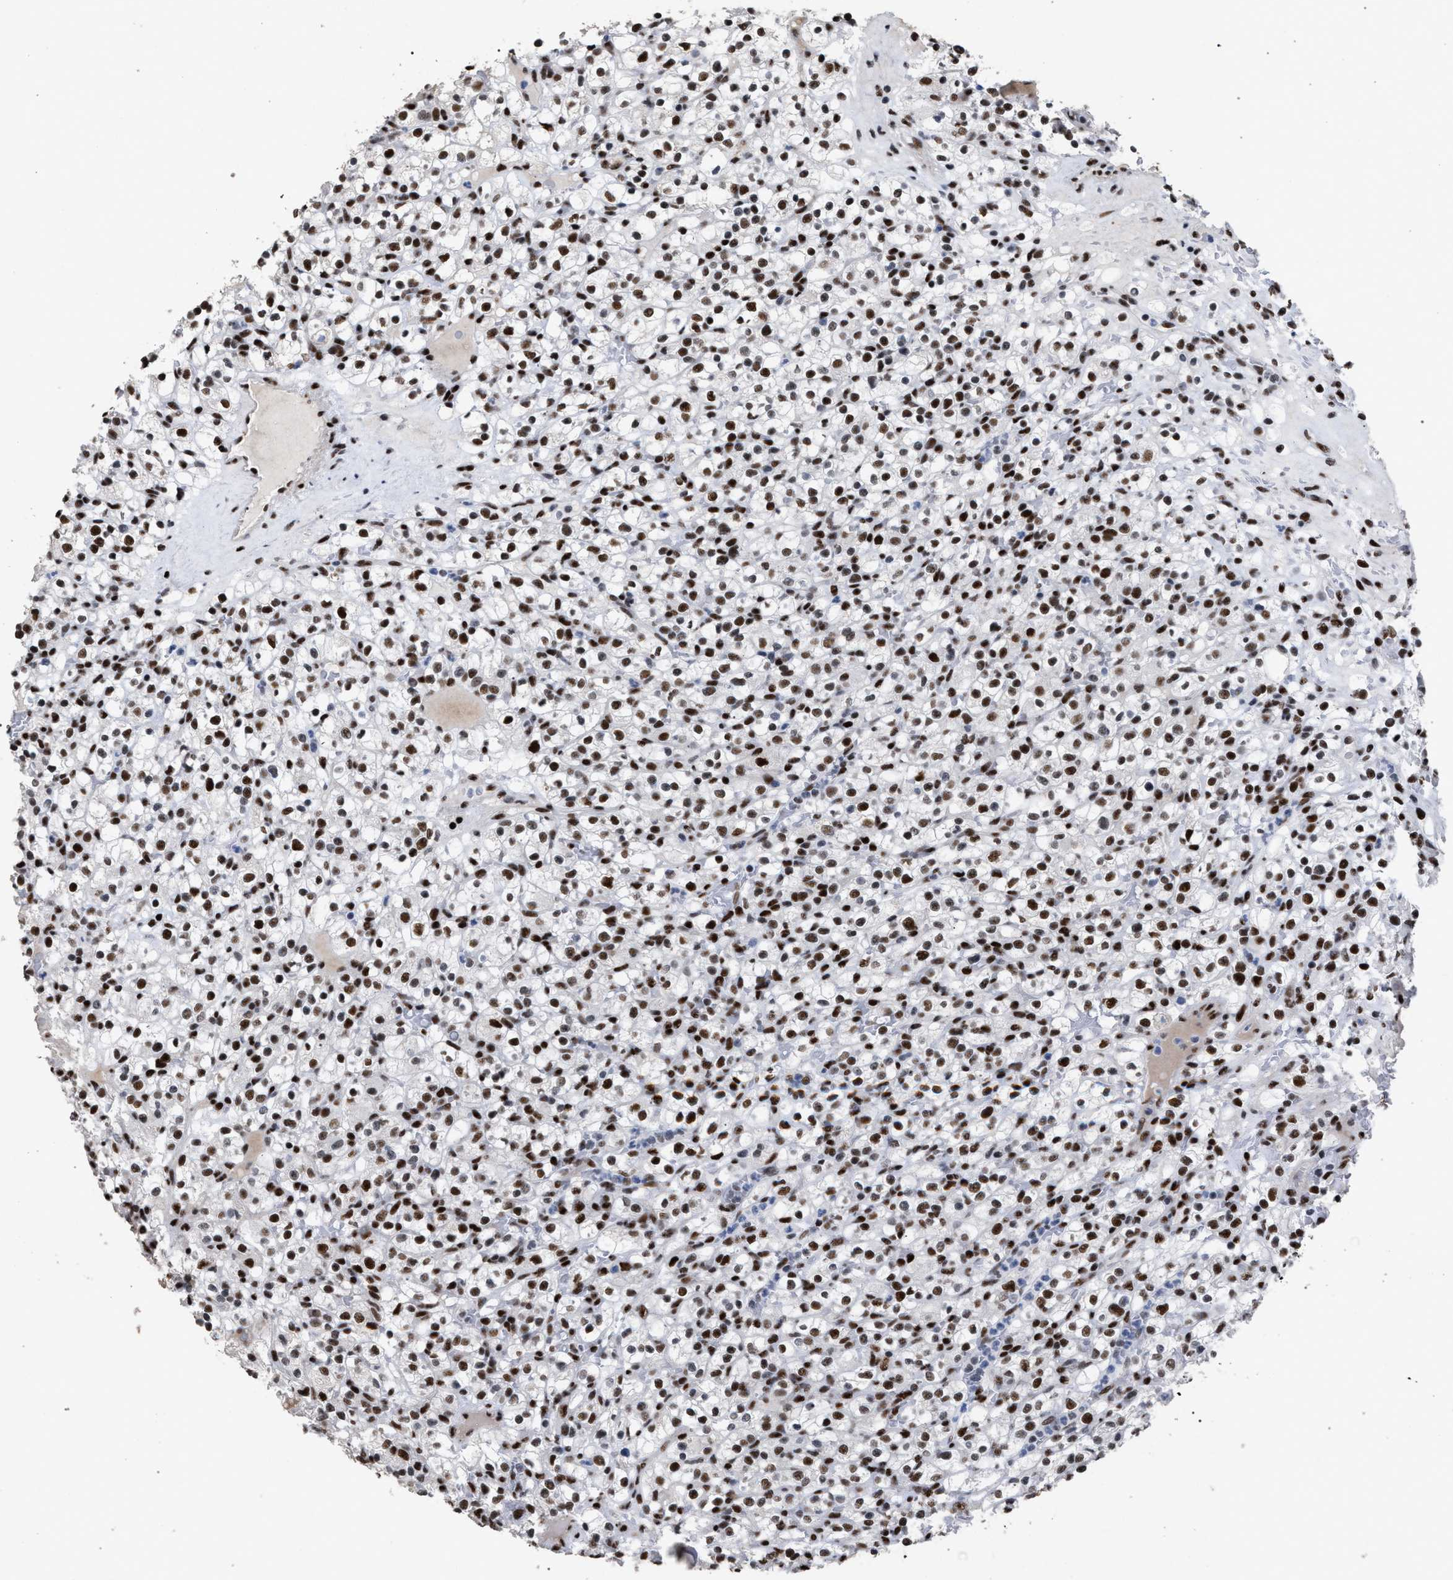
{"staining": {"intensity": "strong", "quantity": ">75%", "location": "nuclear"}, "tissue": "renal cancer", "cell_type": "Tumor cells", "image_type": "cancer", "snomed": [{"axis": "morphology", "description": "Normal tissue, NOS"}, {"axis": "morphology", "description": "Adenocarcinoma, NOS"}, {"axis": "topography", "description": "Kidney"}], "caption": "Immunohistochemical staining of renal cancer (adenocarcinoma) exhibits high levels of strong nuclear expression in about >75% of tumor cells. The protein is stained brown, and the nuclei are stained in blue (DAB (3,3'-diaminobenzidine) IHC with brightfield microscopy, high magnification).", "gene": "TP53BP1", "patient": {"sex": "female", "age": 72}}